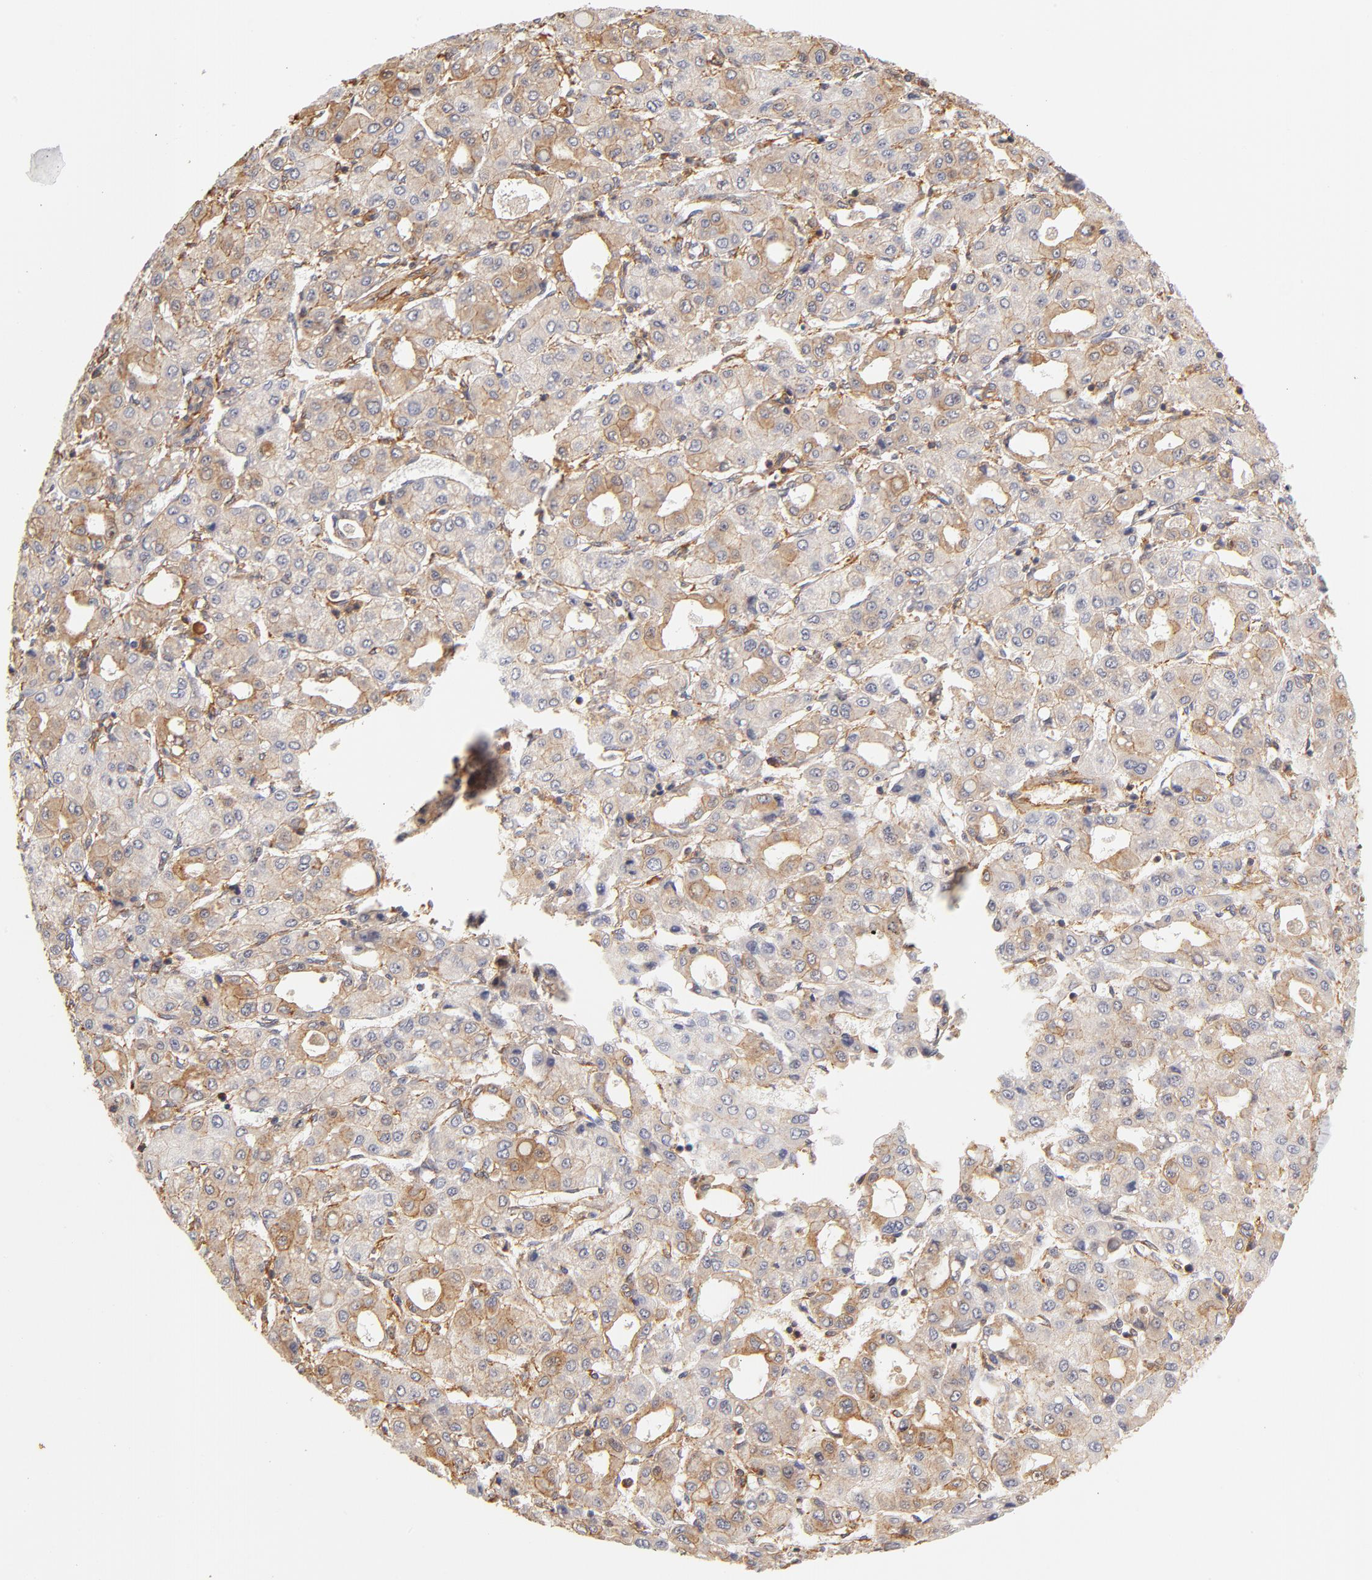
{"staining": {"intensity": "moderate", "quantity": "25%-75%", "location": "cytoplasmic/membranous"}, "tissue": "liver cancer", "cell_type": "Tumor cells", "image_type": "cancer", "snomed": [{"axis": "morphology", "description": "Carcinoma, Hepatocellular, NOS"}, {"axis": "topography", "description": "Liver"}], "caption": "Liver cancer stained for a protein (brown) shows moderate cytoplasmic/membranous positive expression in about 25%-75% of tumor cells.", "gene": "FCMR", "patient": {"sex": "male", "age": 69}}